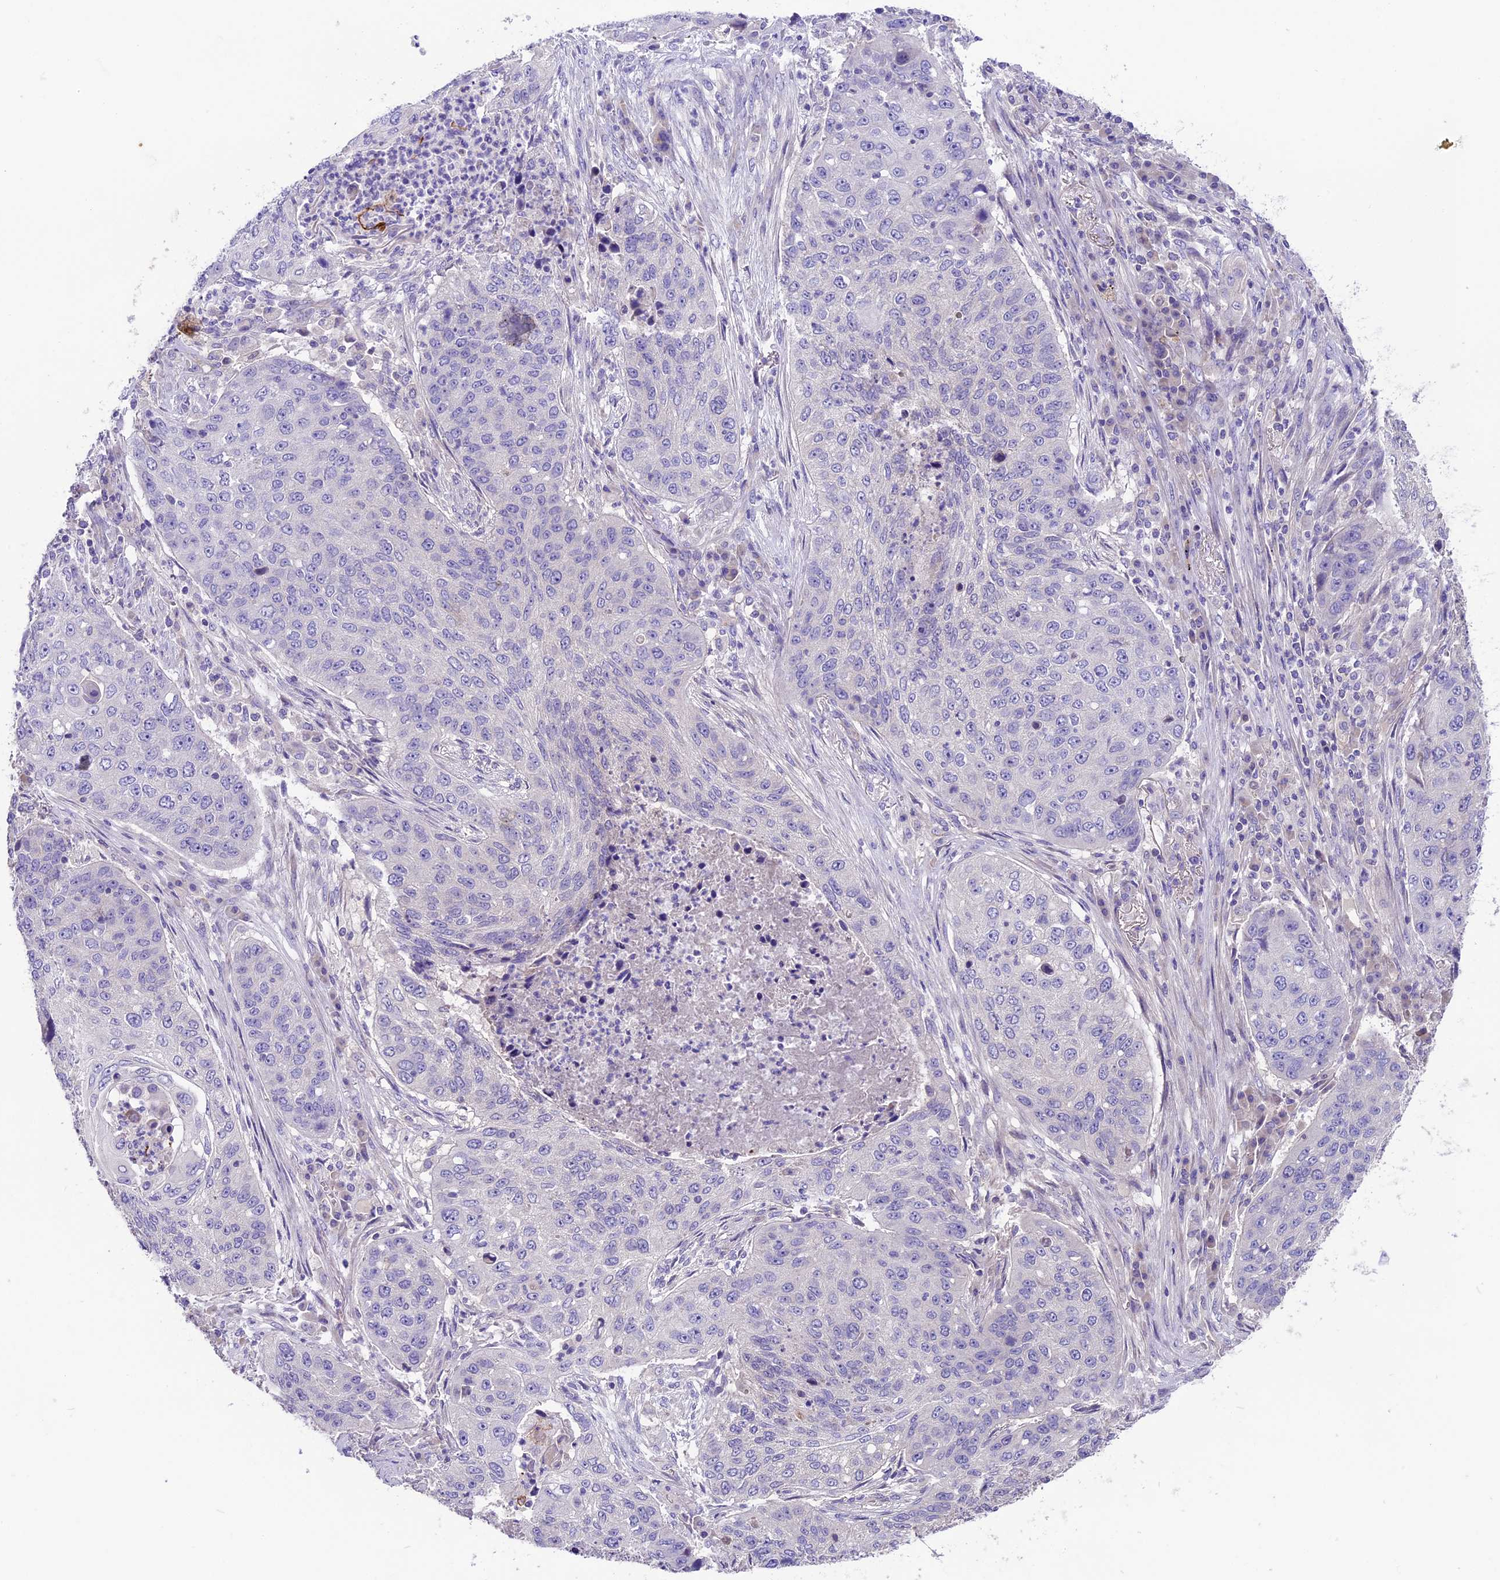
{"staining": {"intensity": "negative", "quantity": "none", "location": "none"}, "tissue": "lung cancer", "cell_type": "Tumor cells", "image_type": "cancer", "snomed": [{"axis": "morphology", "description": "Squamous cell carcinoma, NOS"}, {"axis": "topography", "description": "Lung"}], "caption": "Lung squamous cell carcinoma was stained to show a protein in brown. There is no significant positivity in tumor cells.", "gene": "CD99L2", "patient": {"sex": "female", "age": 63}}